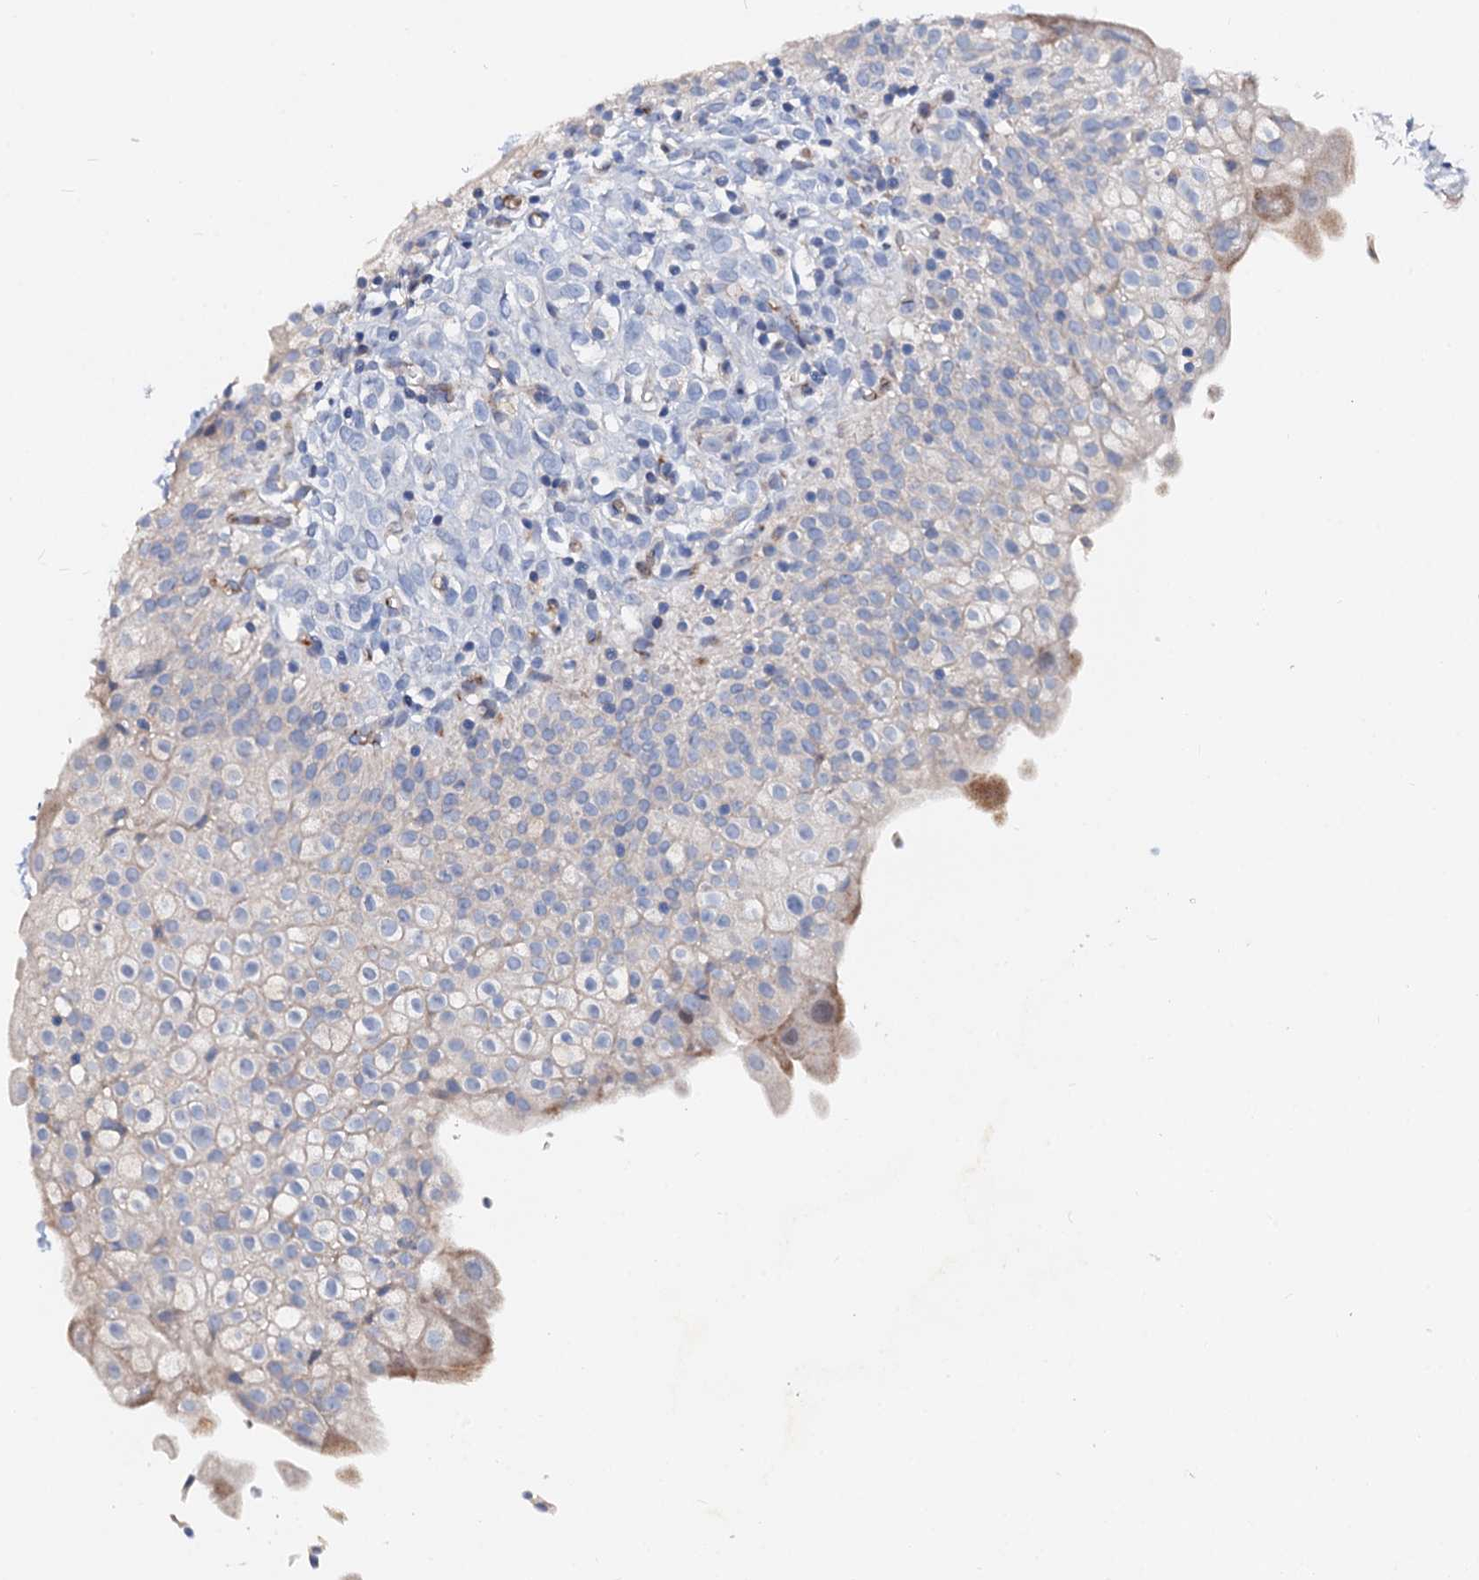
{"staining": {"intensity": "weak", "quantity": "<25%", "location": "cytoplasmic/membranous"}, "tissue": "urinary bladder", "cell_type": "Urothelial cells", "image_type": "normal", "snomed": [{"axis": "morphology", "description": "Normal tissue, NOS"}, {"axis": "topography", "description": "Urinary bladder"}], "caption": "Urinary bladder stained for a protein using IHC exhibits no staining urothelial cells.", "gene": "SLC10A7", "patient": {"sex": "male", "age": 55}}